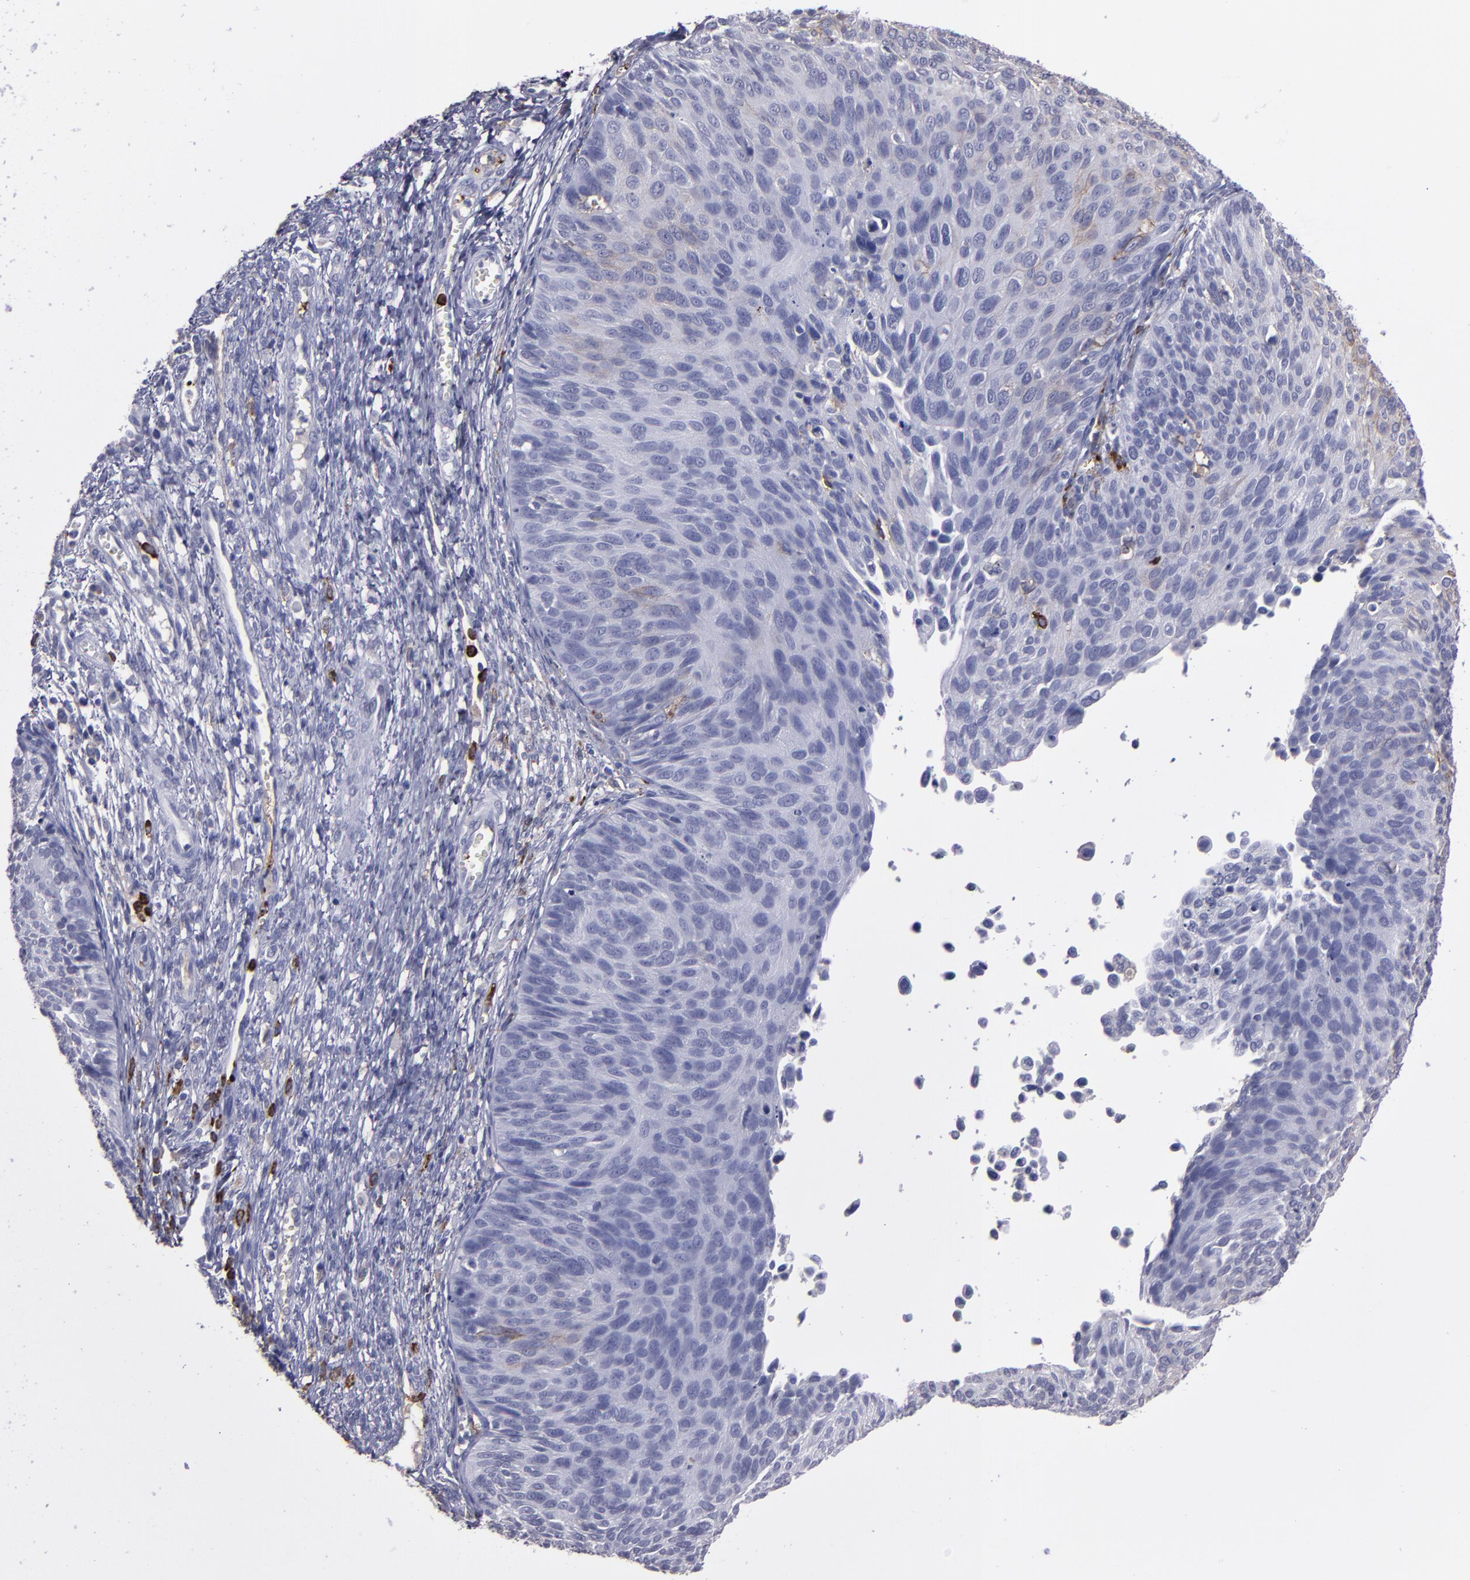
{"staining": {"intensity": "negative", "quantity": "none", "location": "none"}, "tissue": "cervical cancer", "cell_type": "Tumor cells", "image_type": "cancer", "snomed": [{"axis": "morphology", "description": "Squamous cell carcinoma, NOS"}, {"axis": "topography", "description": "Cervix"}], "caption": "Immunohistochemistry (IHC) micrograph of neoplastic tissue: squamous cell carcinoma (cervical) stained with DAB reveals no significant protein positivity in tumor cells. (Brightfield microscopy of DAB (3,3'-diaminobenzidine) IHC at high magnification).", "gene": "CD36", "patient": {"sex": "female", "age": 36}}